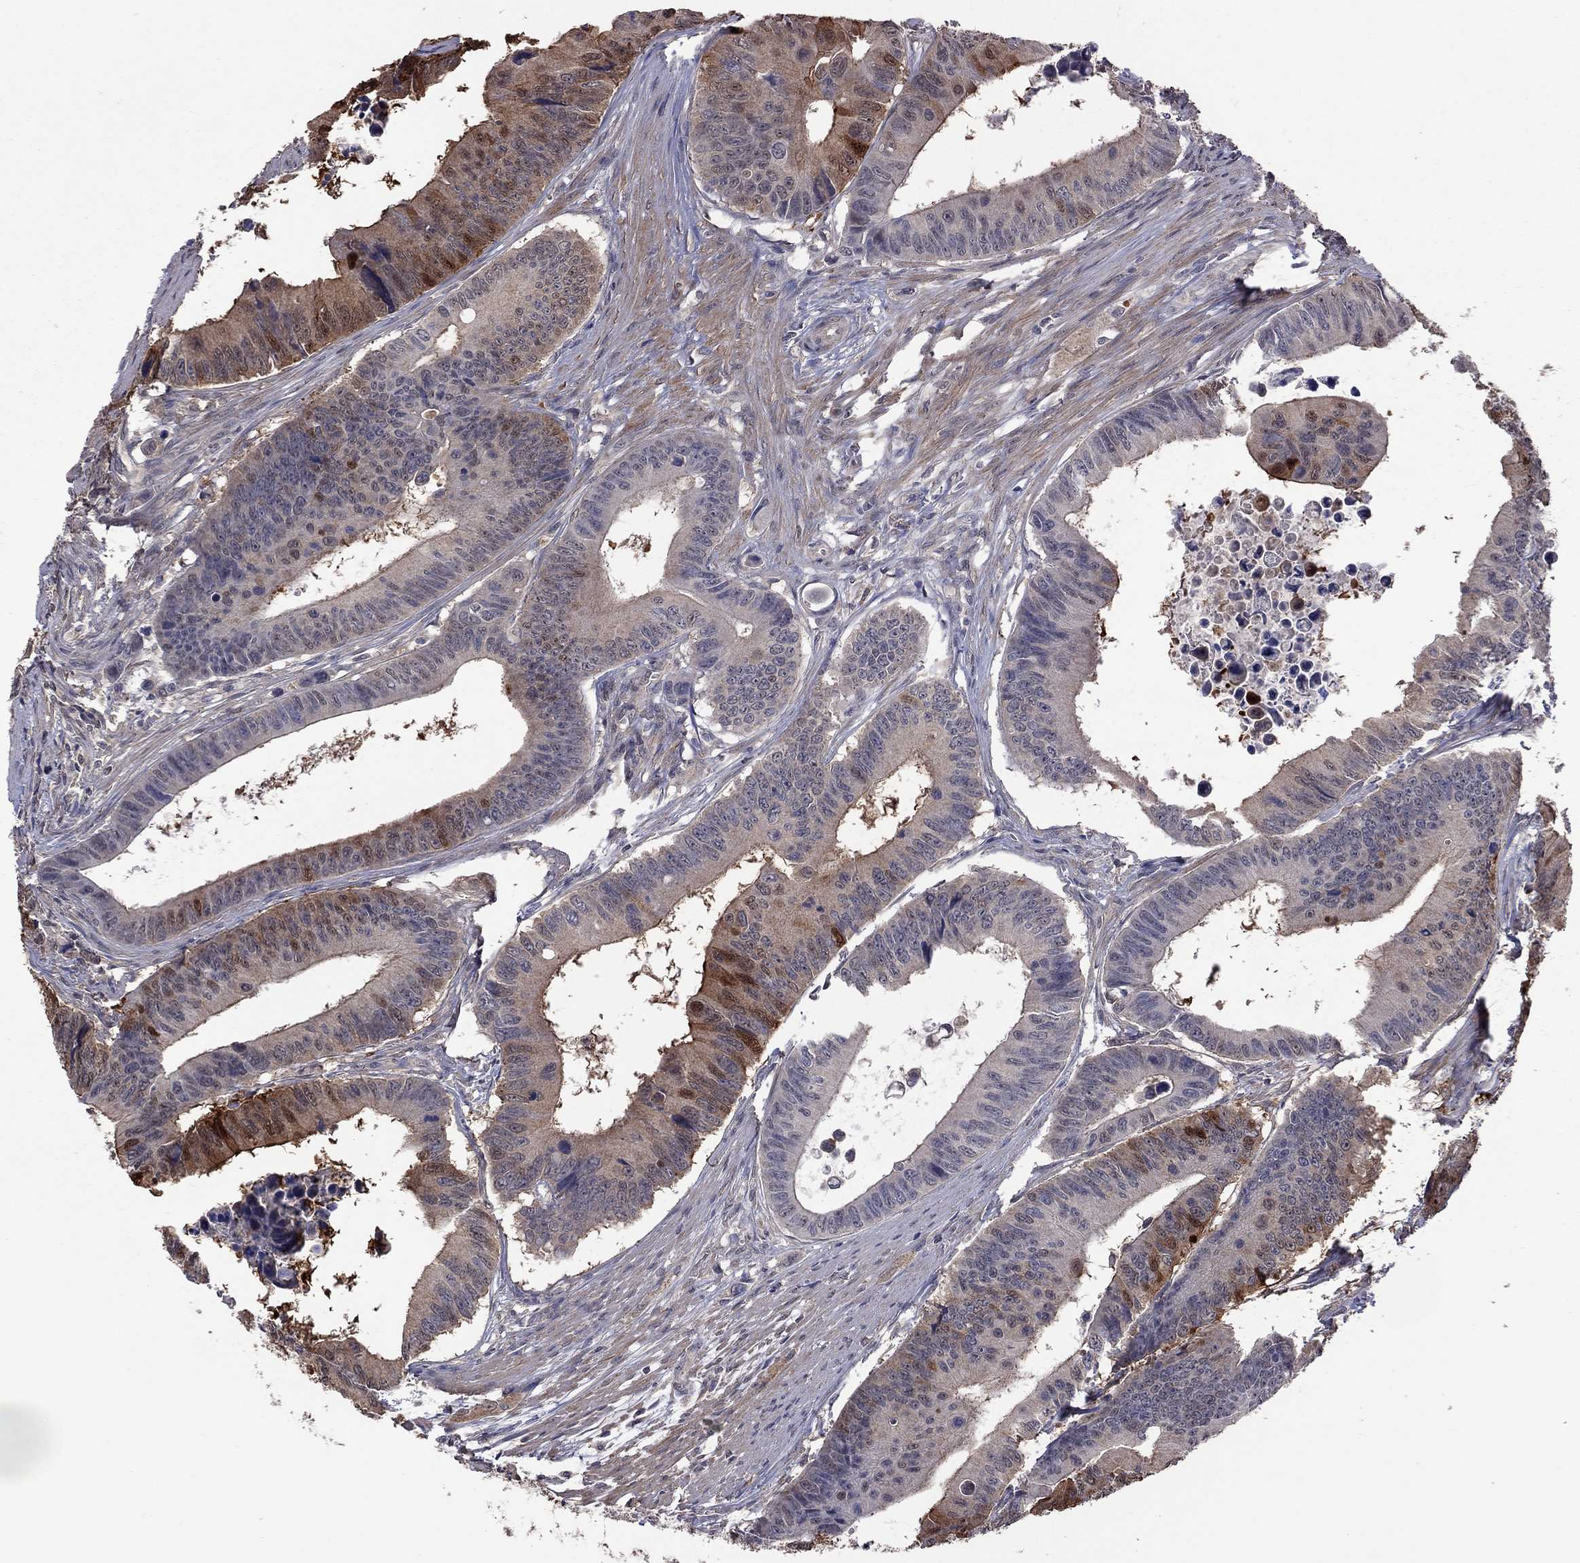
{"staining": {"intensity": "strong", "quantity": "<25%", "location": "cytoplasmic/membranous"}, "tissue": "colorectal cancer", "cell_type": "Tumor cells", "image_type": "cancer", "snomed": [{"axis": "morphology", "description": "Adenocarcinoma, NOS"}, {"axis": "topography", "description": "Colon"}], "caption": "IHC histopathology image of human colorectal cancer (adenocarcinoma) stained for a protein (brown), which shows medium levels of strong cytoplasmic/membranous expression in about <25% of tumor cells.", "gene": "TSNARE1", "patient": {"sex": "female", "age": 87}}